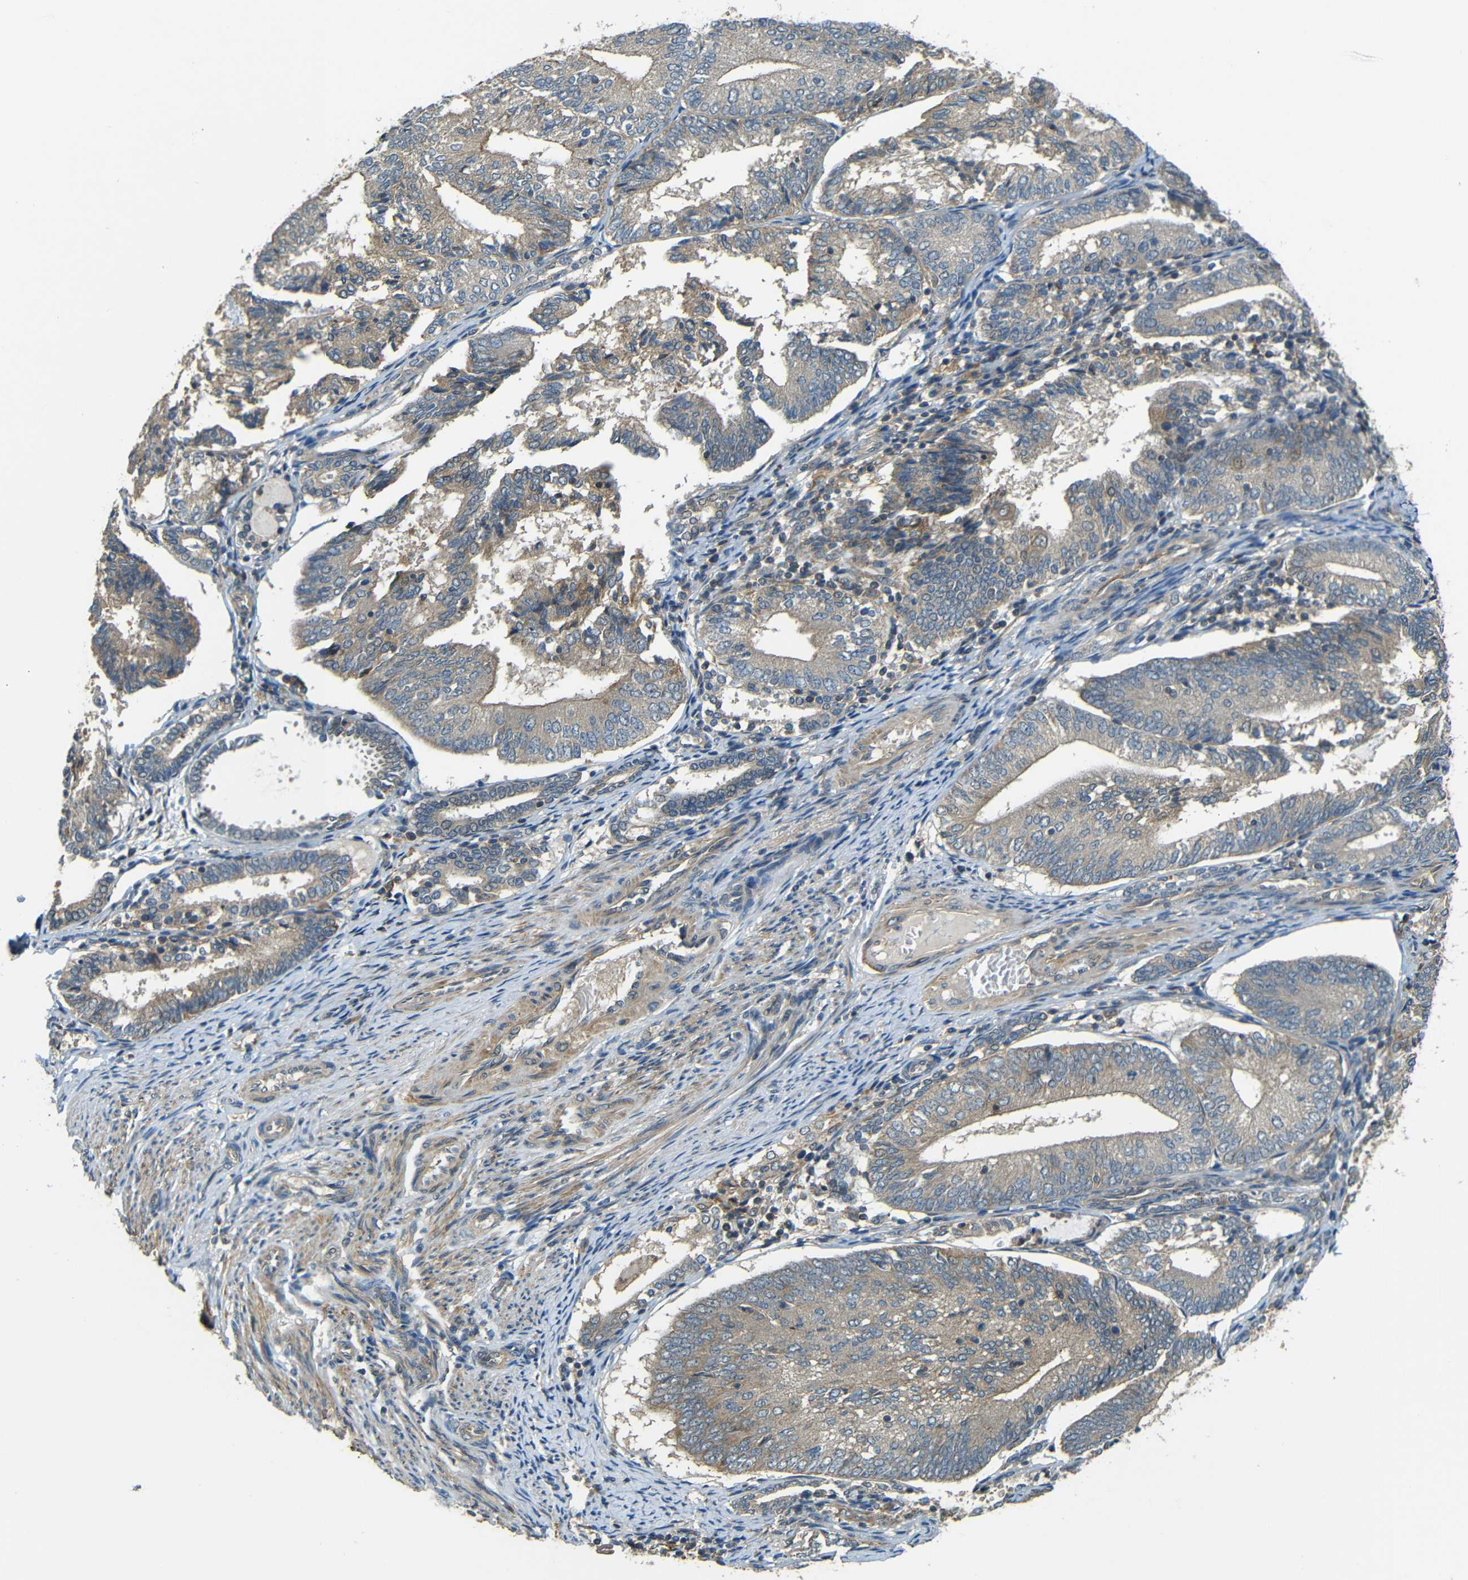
{"staining": {"intensity": "weak", "quantity": ">75%", "location": "cytoplasmic/membranous"}, "tissue": "endometrial cancer", "cell_type": "Tumor cells", "image_type": "cancer", "snomed": [{"axis": "morphology", "description": "Adenocarcinoma, NOS"}, {"axis": "topography", "description": "Endometrium"}], "caption": "Immunohistochemical staining of adenocarcinoma (endometrial) exhibits low levels of weak cytoplasmic/membranous positivity in about >75% of tumor cells.", "gene": "FNDC3A", "patient": {"sex": "female", "age": 81}}